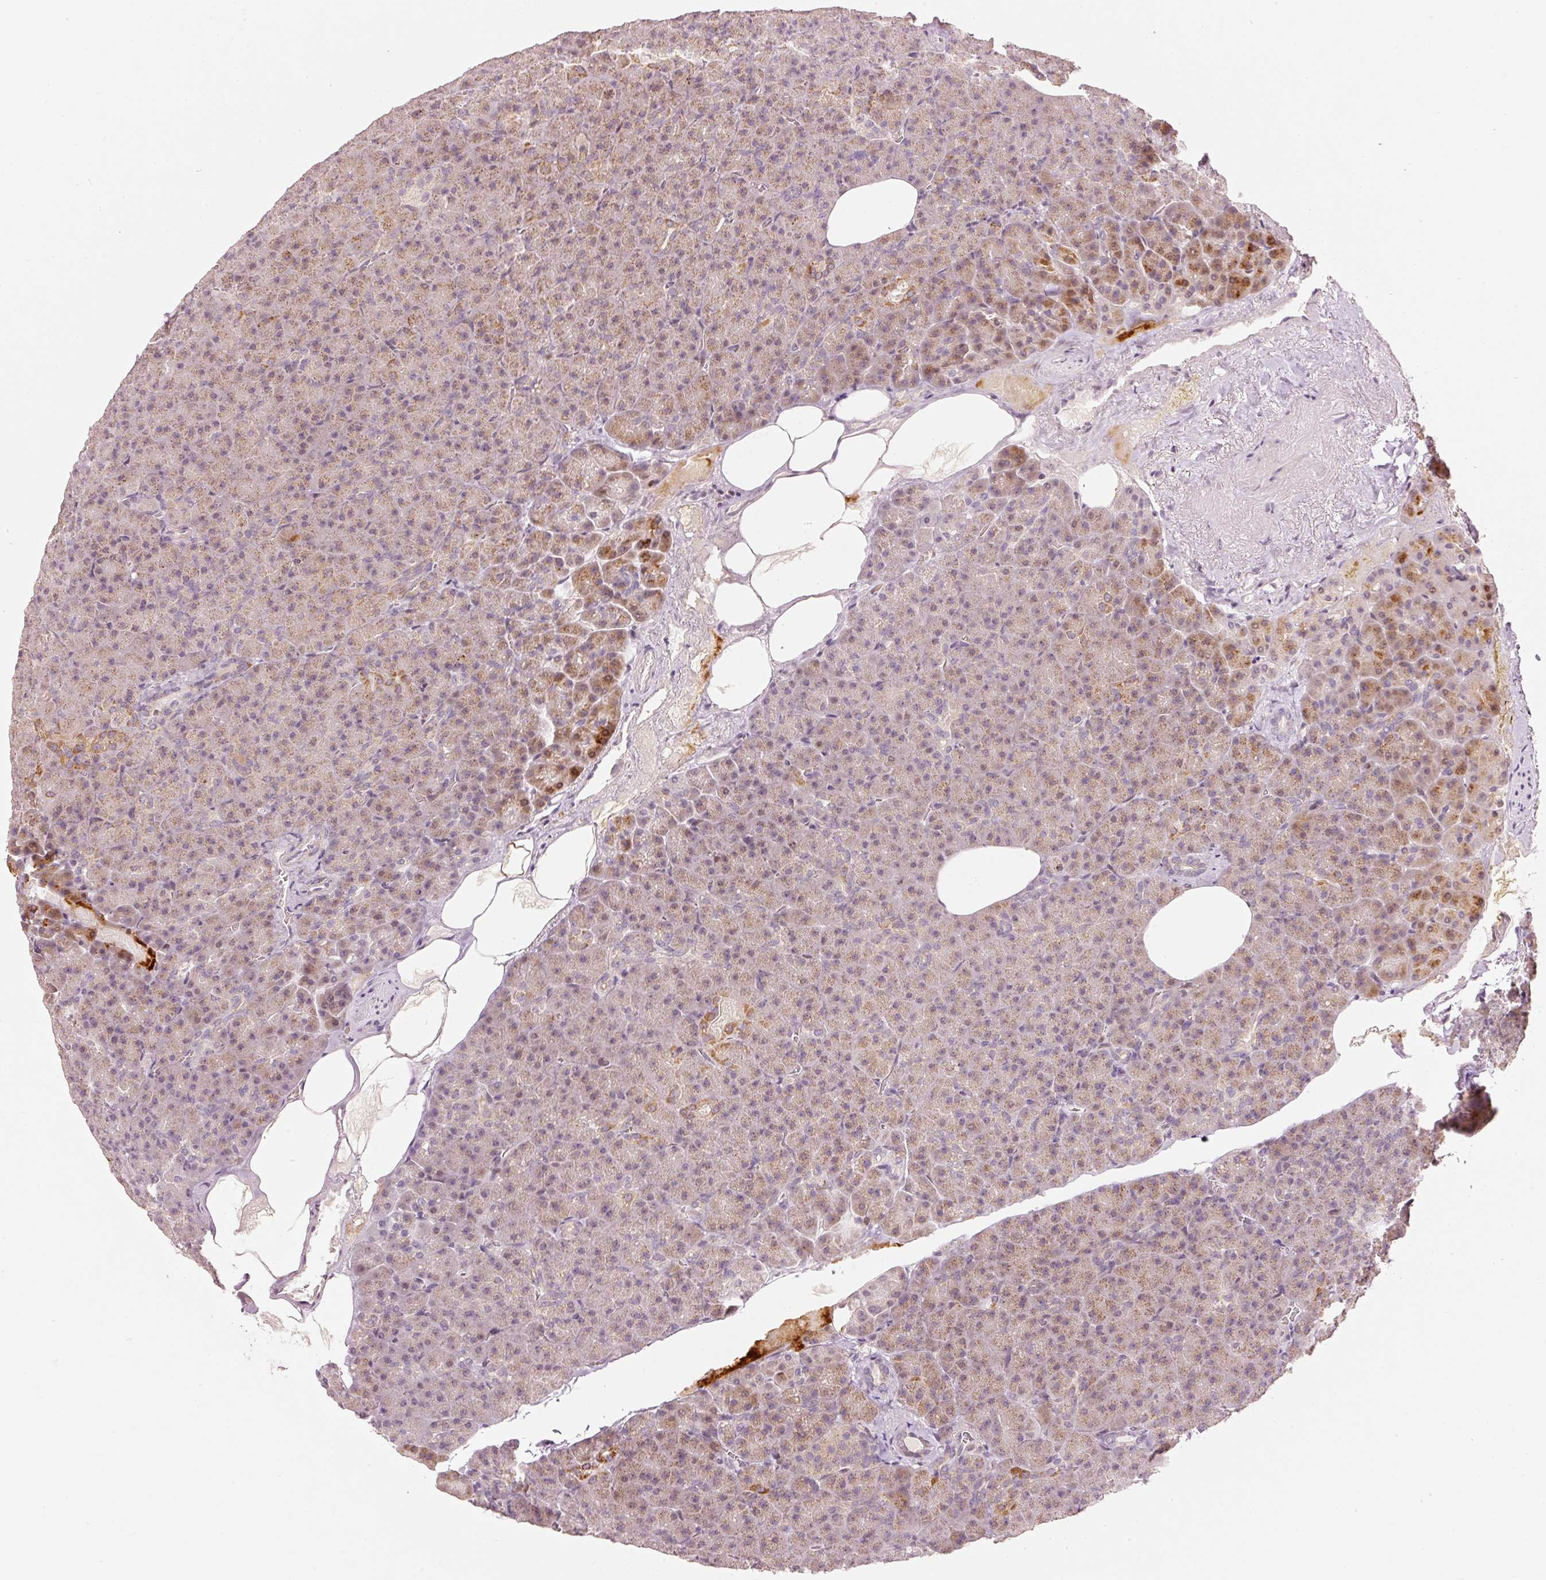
{"staining": {"intensity": "moderate", "quantity": "25%-75%", "location": "cytoplasmic/membranous"}, "tissue": "pancreas", "cell_type": "Exocrine glandular cells", "image_type": "normal", "snomed": [{"axis": "morphology", "description": "Normal tissue, NOS"}, {"axis": "topography", "description": "Pancreas"}], "caption": "Immunohistochemical staining of normal human pancreas reveals medium levels of moderate cytoplasmic/membranous expression in approximately 25%-75% of exocrine glandular cells.", "gene": "TOB2", "patient": {"sex": "female", "age": 74}}